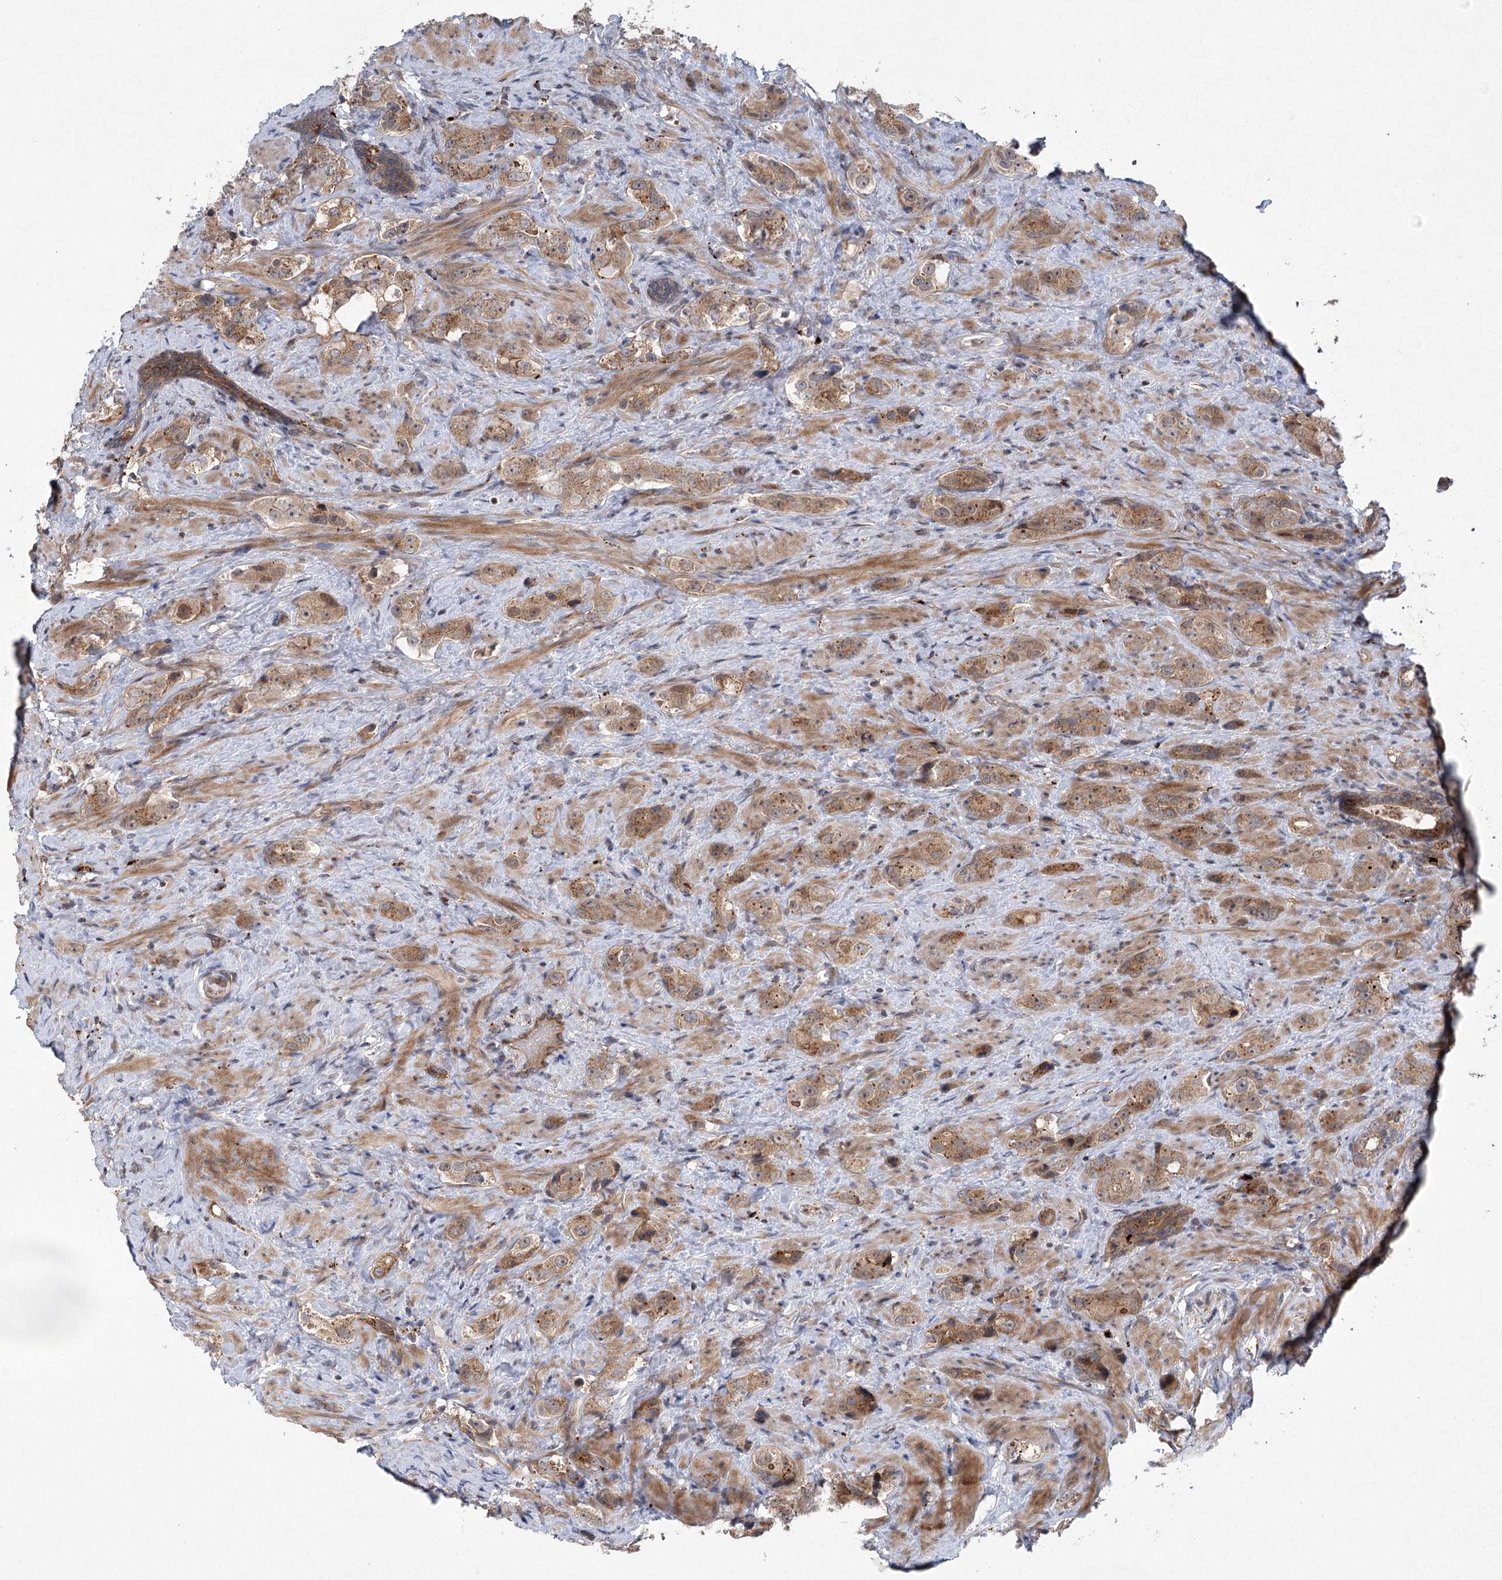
{"staining": {"intensity": "weak", "quantity": ">75%", "location": "cytoplasmic/membranous"}, "tissue": "prostate cancer", "cell_type": "Tumor cells", "image_type": "cancer", "snomed": [{"axis": "morphology", "description": "Adenocarcinoma, High grade"}, {"axis": "topography", "description": "Prostate"}], "caption": "Immunohistochemical staining of human prostate adenocarcinoma (high-grade) exhibits low levels of weak cytoplasmic/membranous protein staining in approximately >75% of tumor cells.", "gene": "METTL24", "patient": {"sex": "male", "age": 63}}